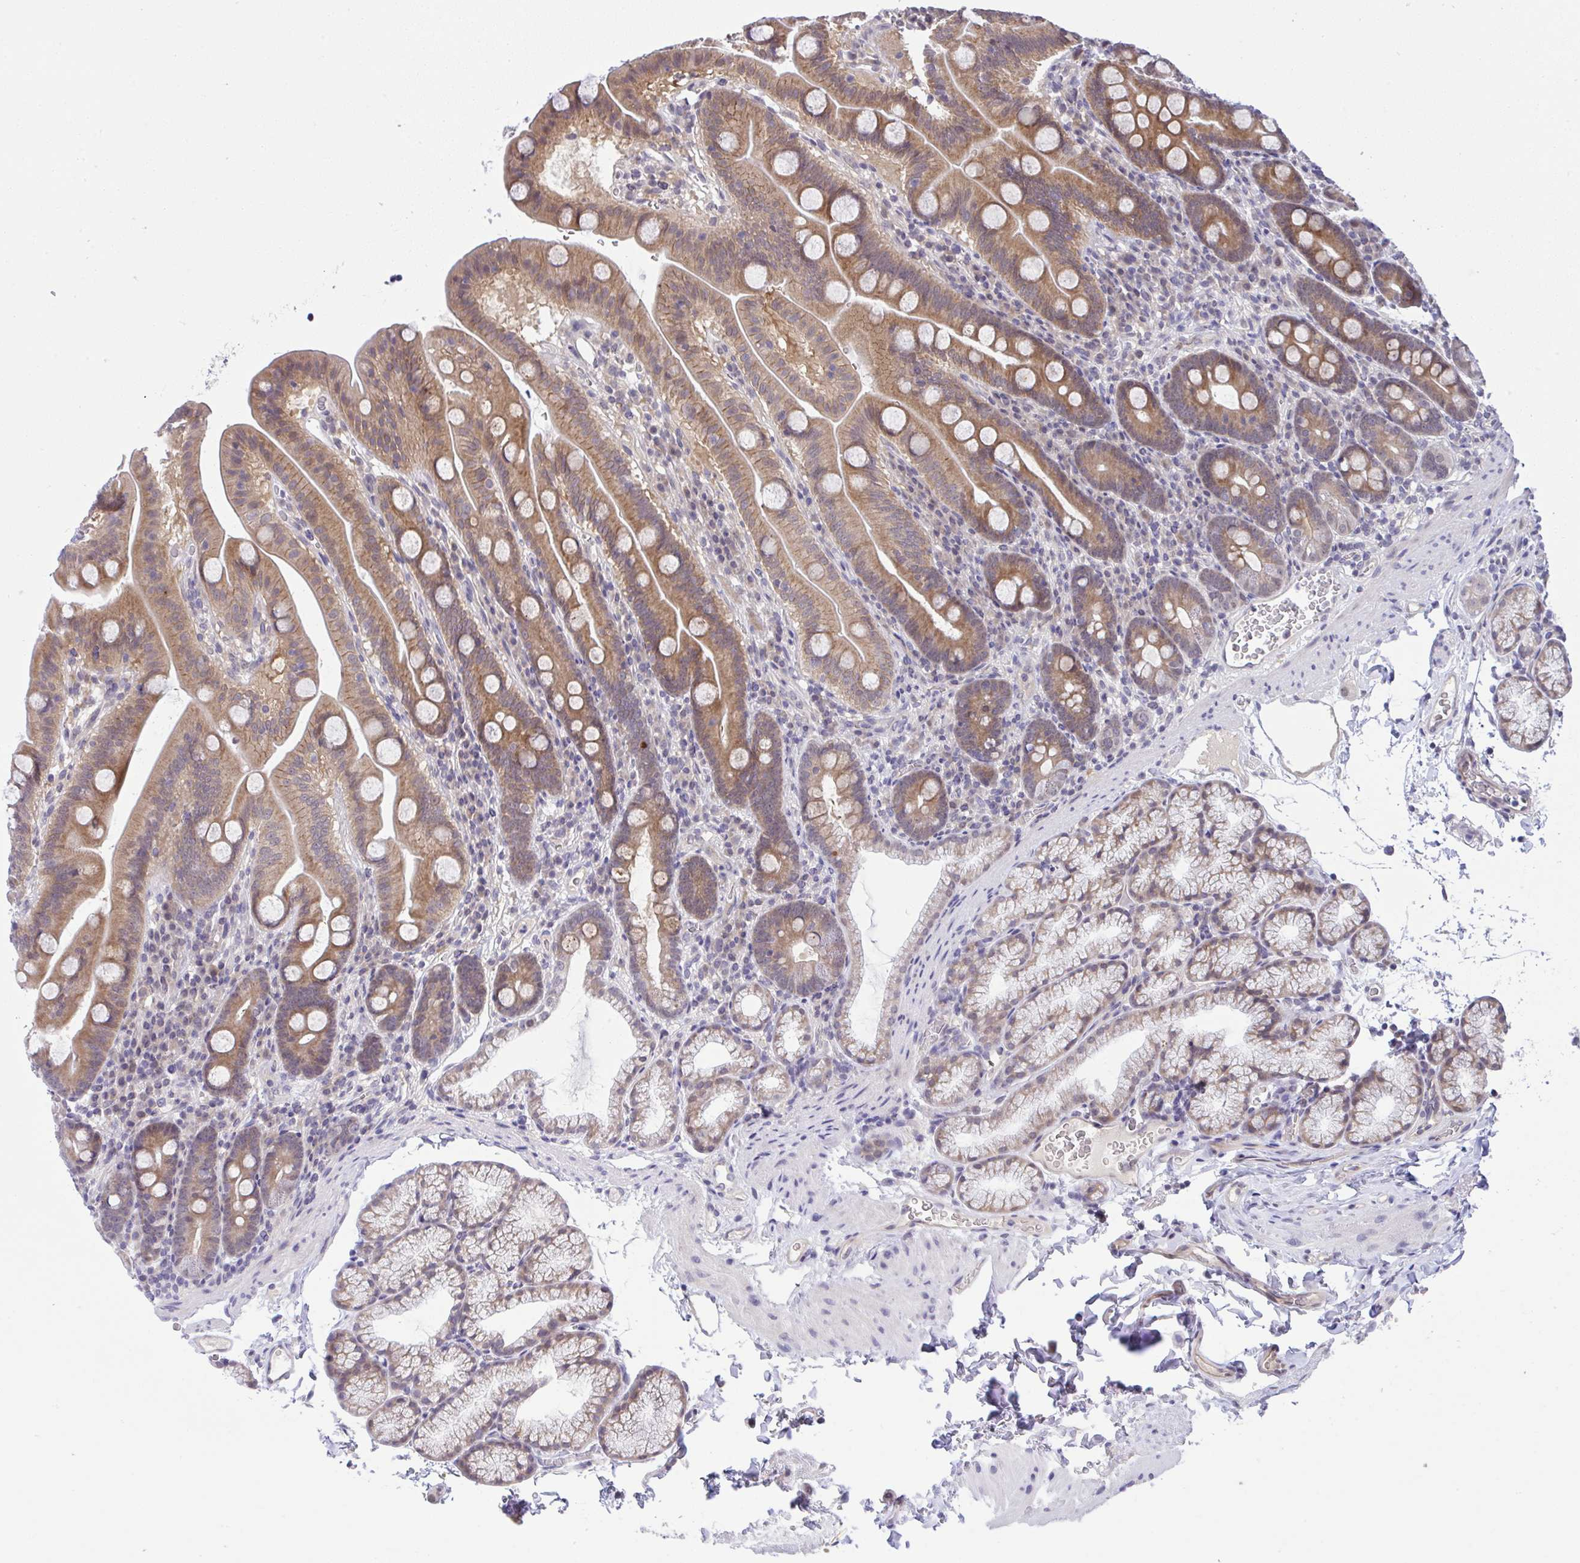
{"staining": {"intensity": "moderate", "quantity": ">75%", "location": "cytoplasmic/membranous"}, "tissue": "duodenum", "cell_type": "Glandular cells", "image_type": "normal", "snomed": [{"axis": "morphology", "description": "Normal tissue, NOS"}, {"axis": "topography", "description": "Duodenum"}], "caption": "Immunohistochemical staining of unremarkable human duodenum displays >75% levels of moderate cytoplasmic/membranous protein staining in approximately >75% of glandular cells.", "gene": "C9orf64", "patient": {"sex": "male", "age": 59}}